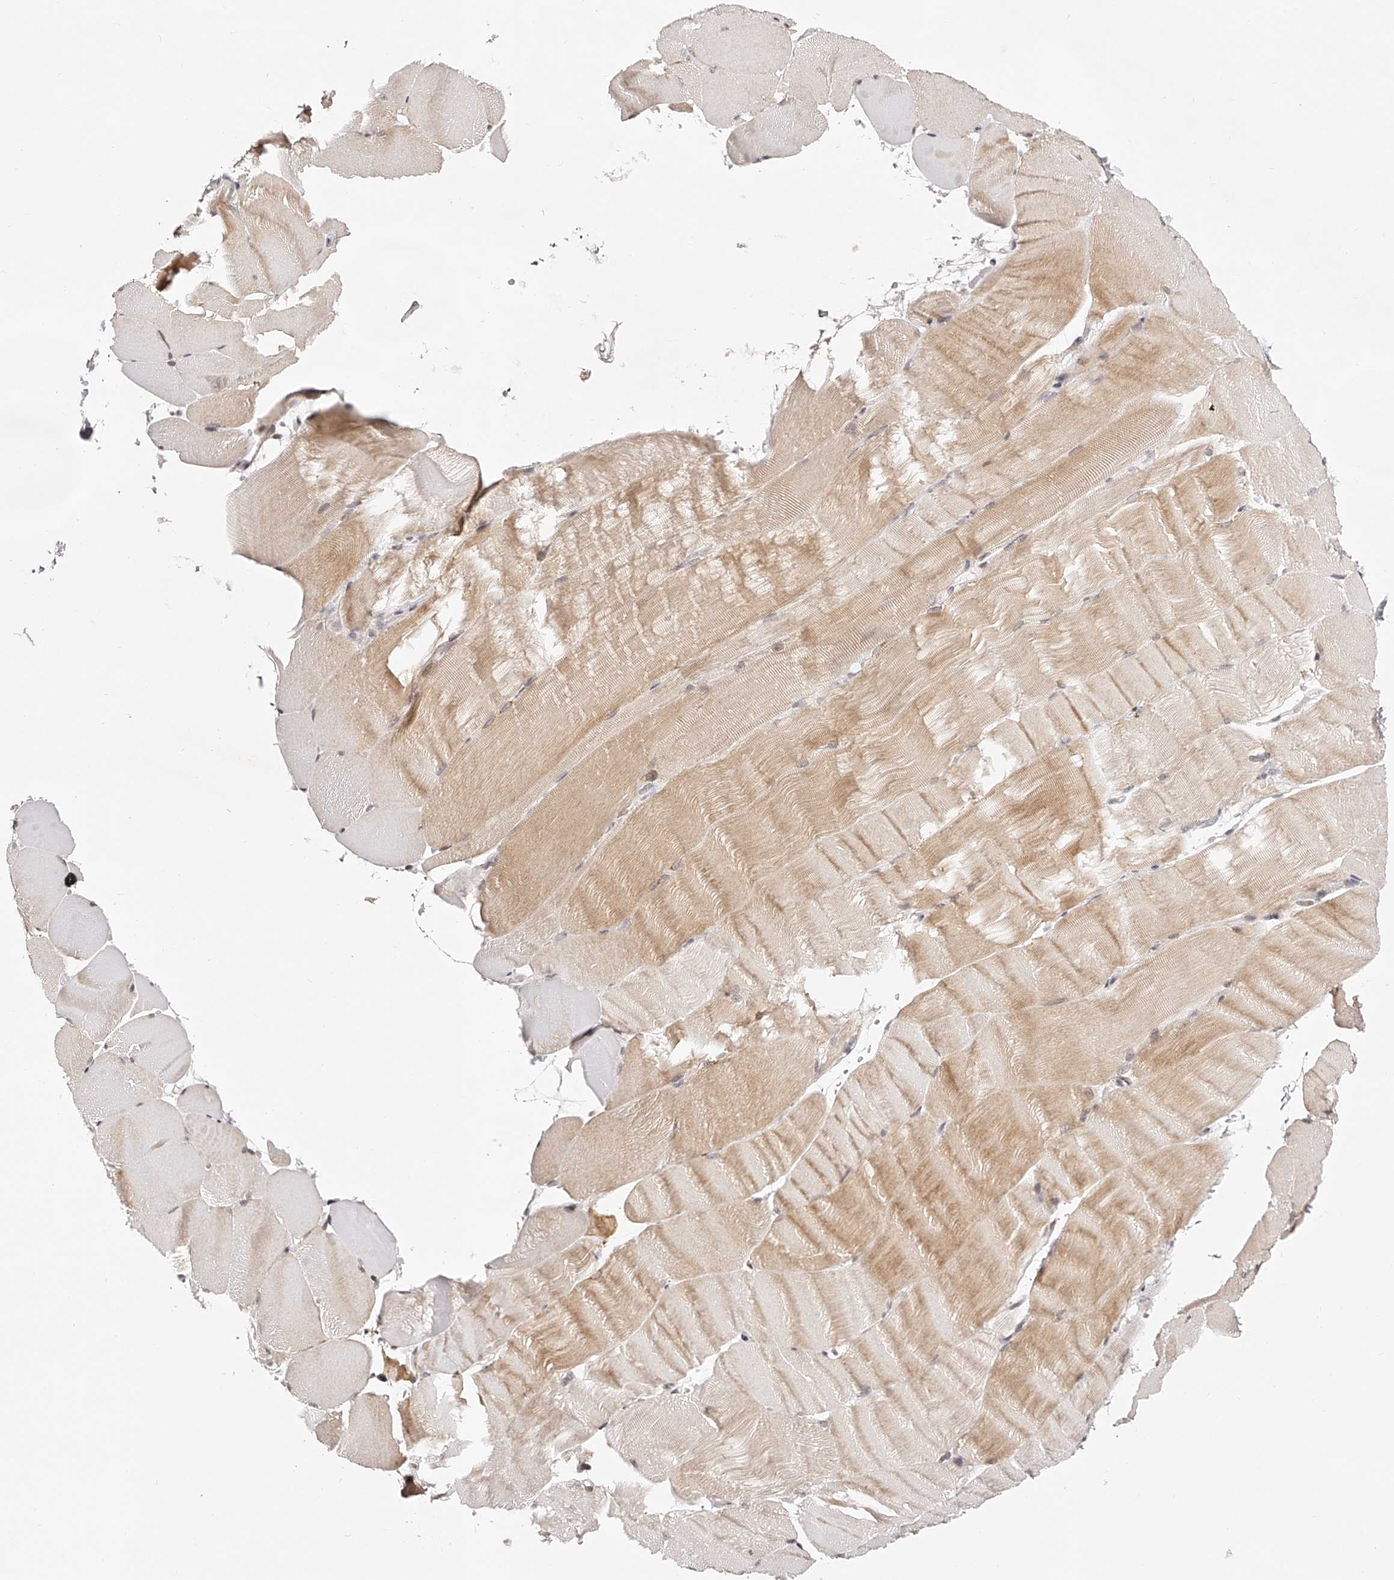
{"staining": {"intensity": "weak", "quantity": "25%-75%", "location": "cytoplasmic/membranous"}, "tissue": "skeletal muscle", "cell_type": "Myocytes", "image_type": "normal", "snomed": [{"axis": "morphology", "description": "Normal tissue, NOS"}, {"axis": "topography", "description": "Skeletal muscle"}, {"axis": "topography", "description": "Parathyroid gland"}], "caption": "A brown stain highlights weak cytoplasmic/membranous staining of a protein in myocytes of normal skeletal muscle.", "gene": "USF3", "patient": {"sex": "female", "age": 37}}